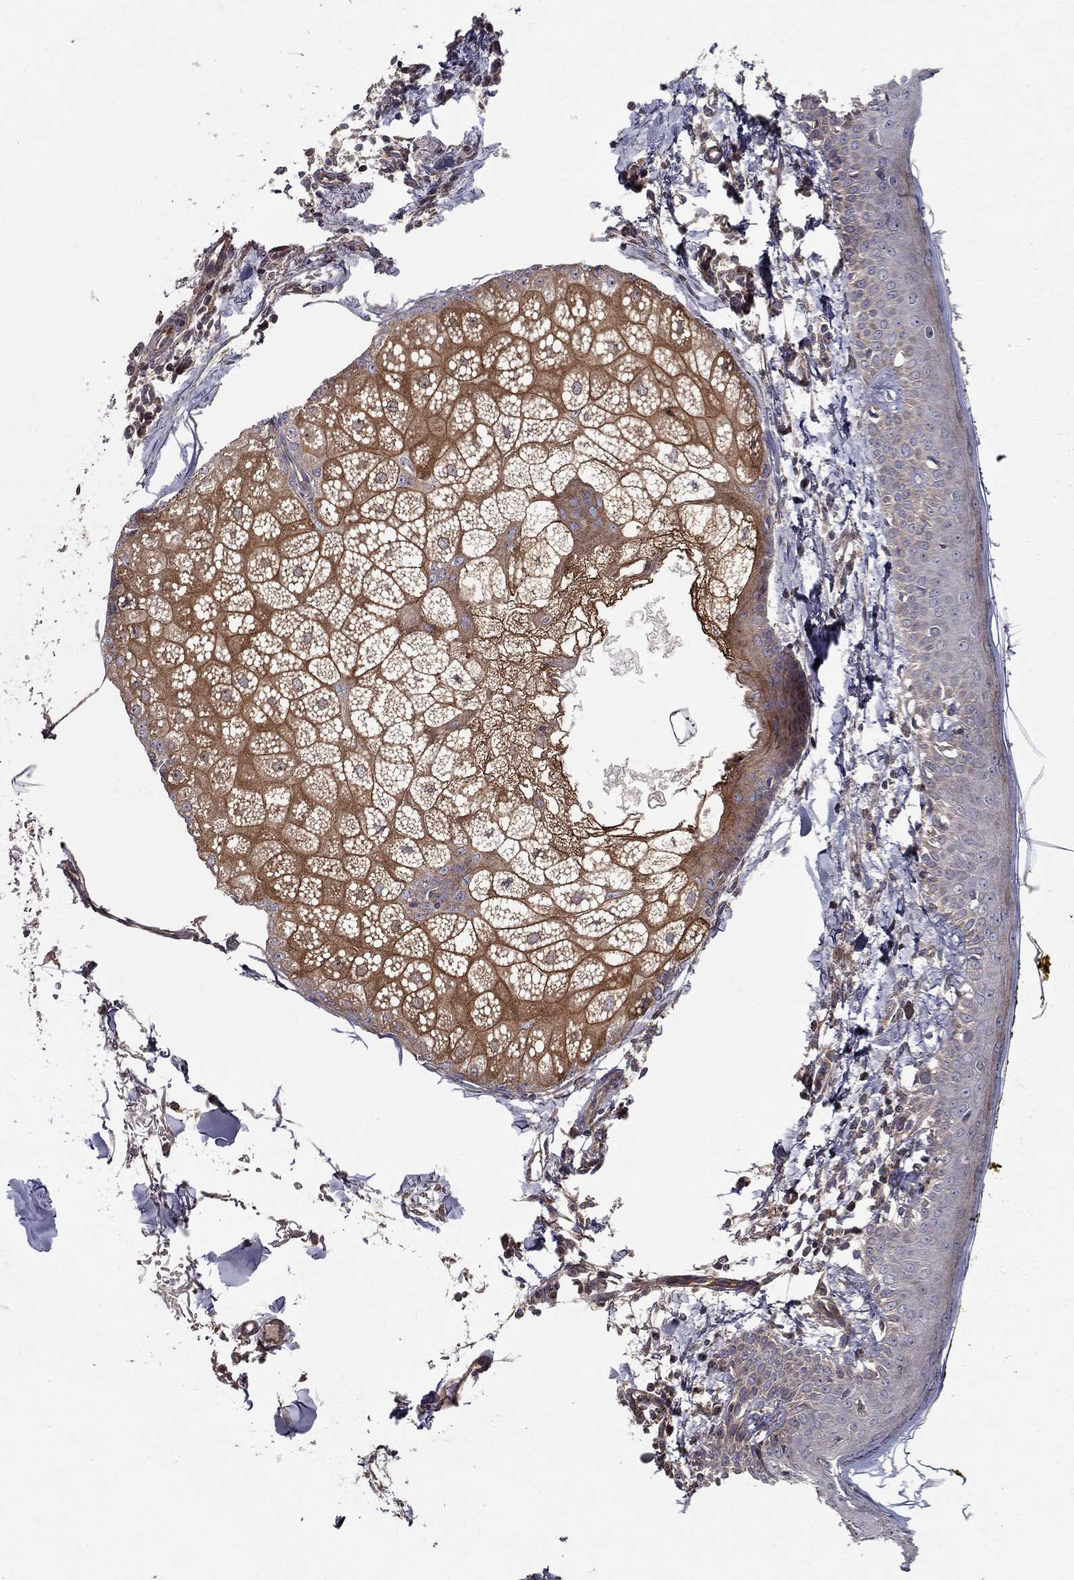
{"staining": {"intensity": "strong", "quantity": "25%-75%", "location": "cytoplasmic/membranous"}, "tissue": "skin", "cell_type": "Fibroblasts", "image_type": "normal", "snomed": [{"axis": "morphology", "description": "Normal tissue, NOS"}, {"axis": "topography", "description": "Skin"}], "caption": "The image shows staining of unremarkable skin, revealing strong cytoplasmic/membranous protein expression (brown color) within fibroblasts. Immunohistochemistry stains the protein in brown and the nuclei are stained blue.", "gene": "BMERB1", "patient": {"sex": "male", "age": 76}}